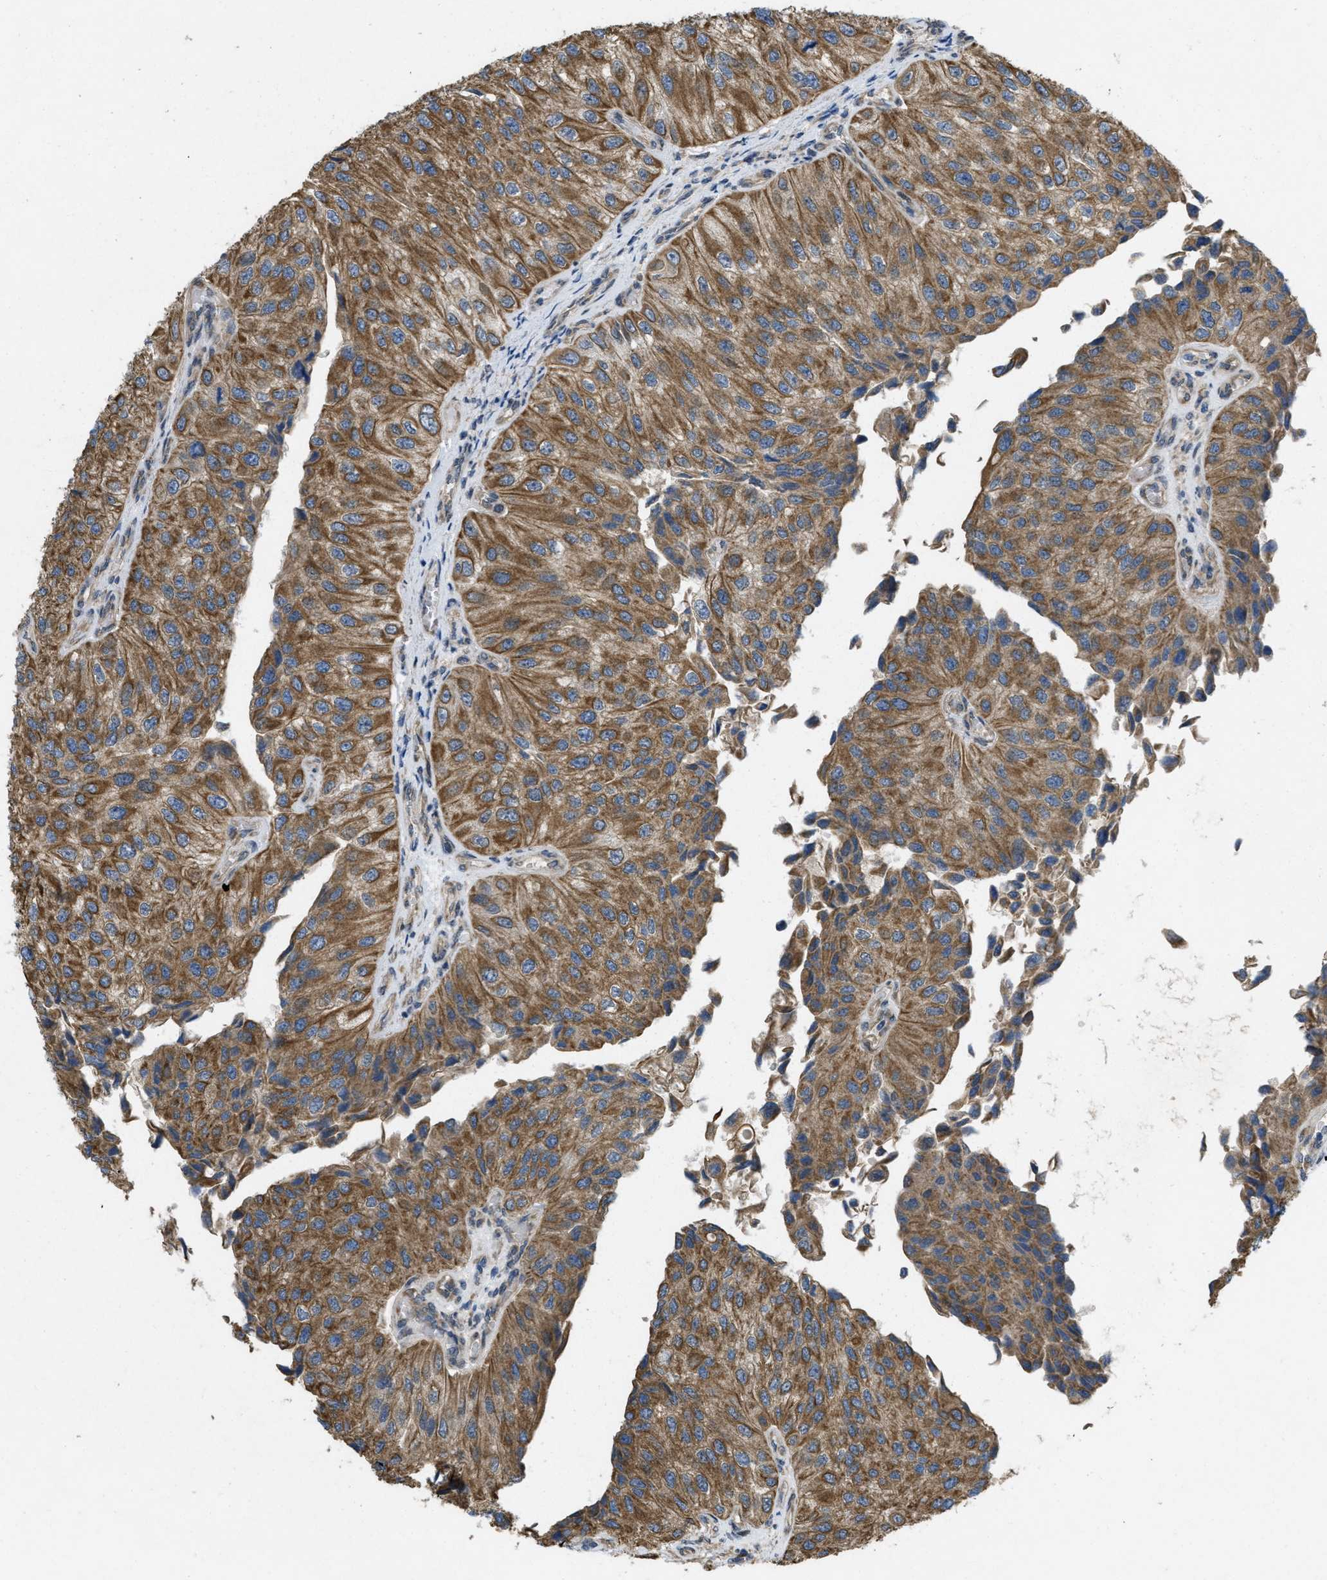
{"staining": {"intensity": "moderate", "quantity": ">75%", "location": "cytoplasmic/membranous"}, "tissue": "urothelial cancer", "cell_type": "Tumor cells", "image_type": "cancer", "snomed": [{"axis": "morphology", "description": "Urothelial carcinoma, High grade"}, {"axis": "topography", "description": "Kidney"}, {"axis": "topography", "description": "Urinary bladder"}], "caption": "Immunohistochemistry (DAB) staining of human high-grade urothelial carcinoma exhibits moderate cytoplasmic/membranous protein staining in approximately >75% of tumor cells.", "gene": "IFNLR1", "patient": {"sex": "male", "age": 77}}